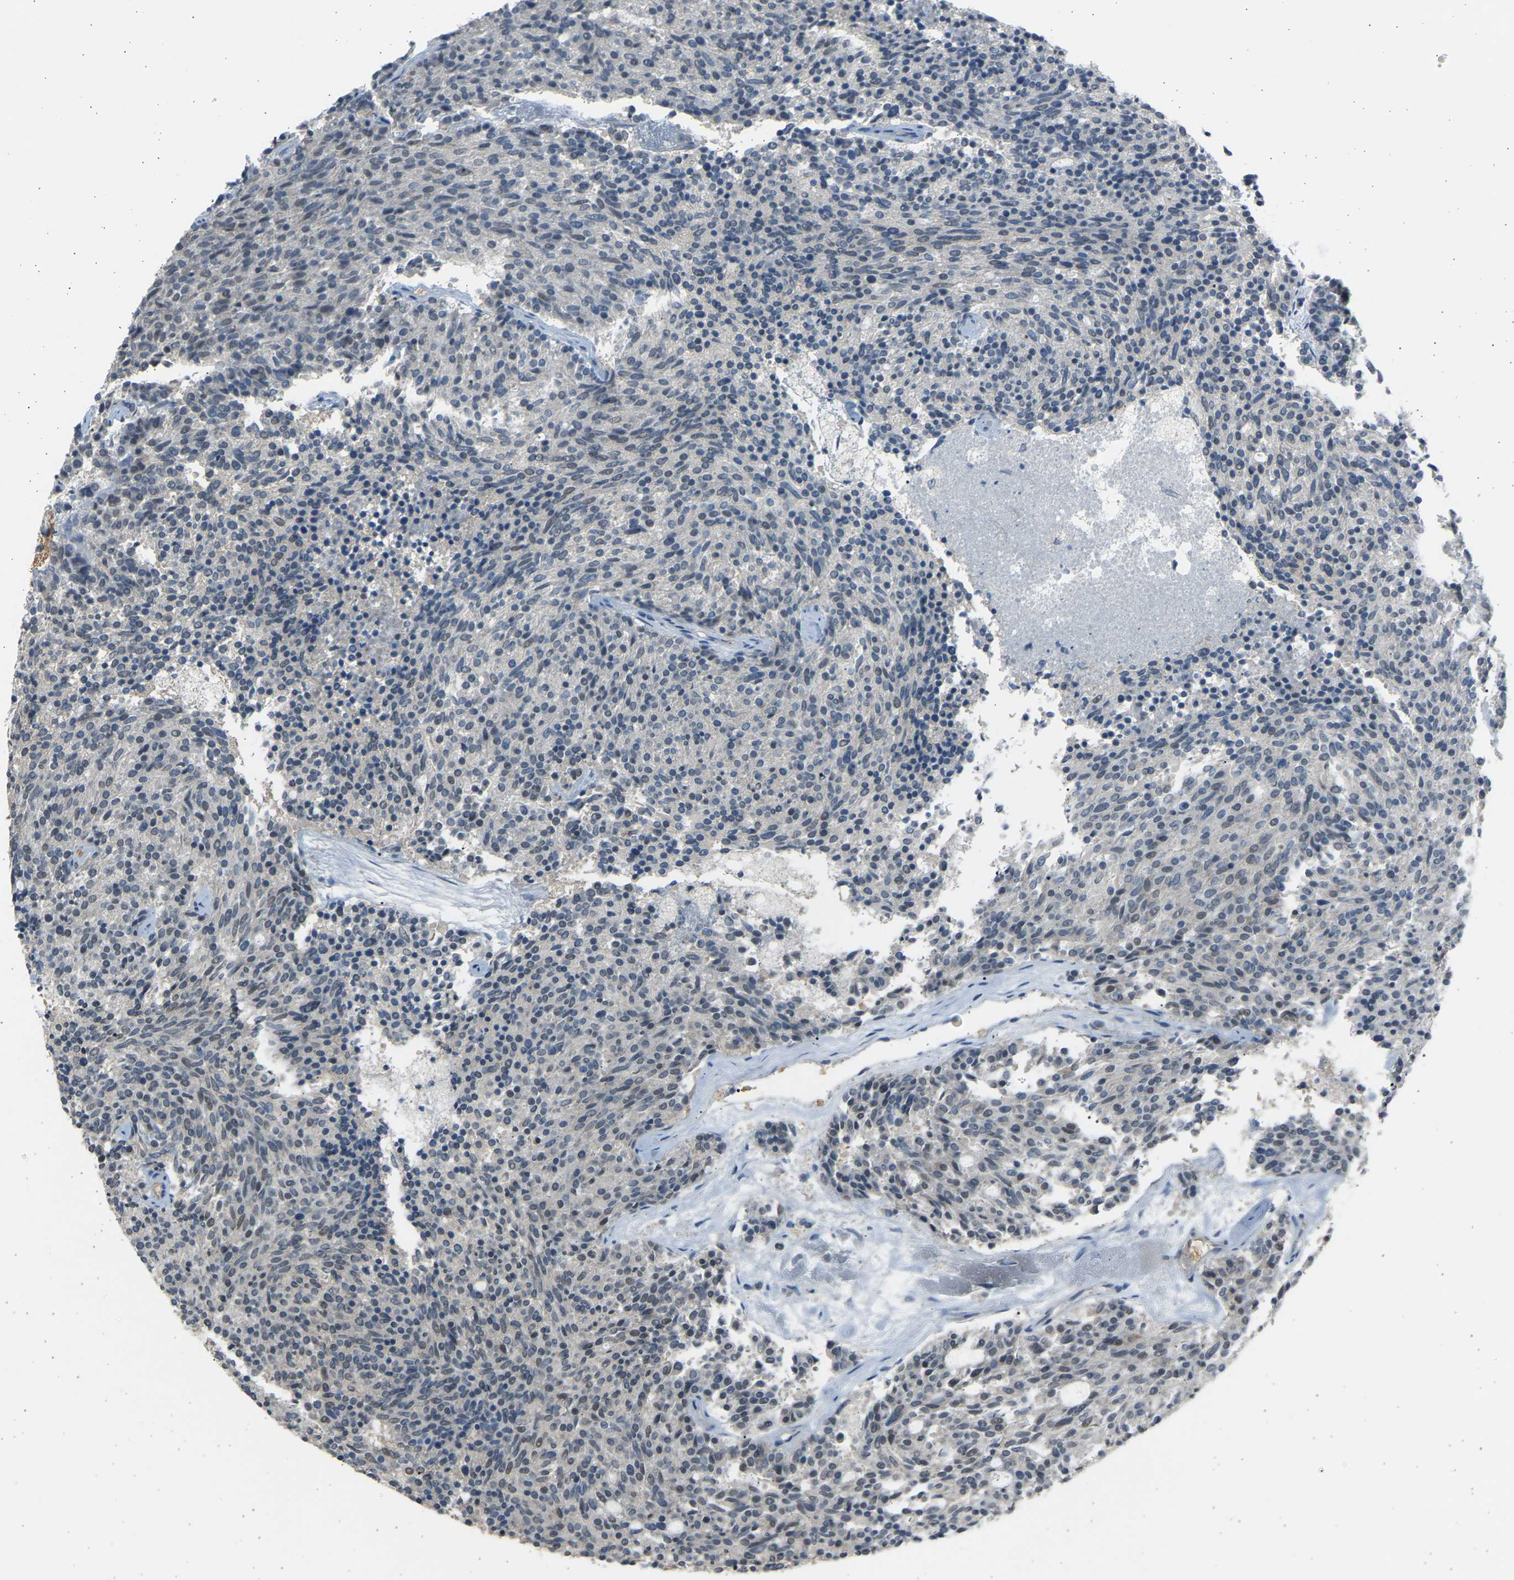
{"staining": {"intensity": "negative", "quantity": "none", "location": "none"}, "tissue": "carcinoid", "cell_type": "Tumor cells", "image_type": "cancer", "snomed": [{"axis": "morphology", "description": "Carcinoid, malignant, NOS"}, {"axis": "topography", "description": "Pancreas"}], "caption": "Protein analysis of carcinoid (malignant) reveals no significant positivity in tumor cells.", "gene": "BIRC2", "patient": {"sex": "female", "age": 54}}